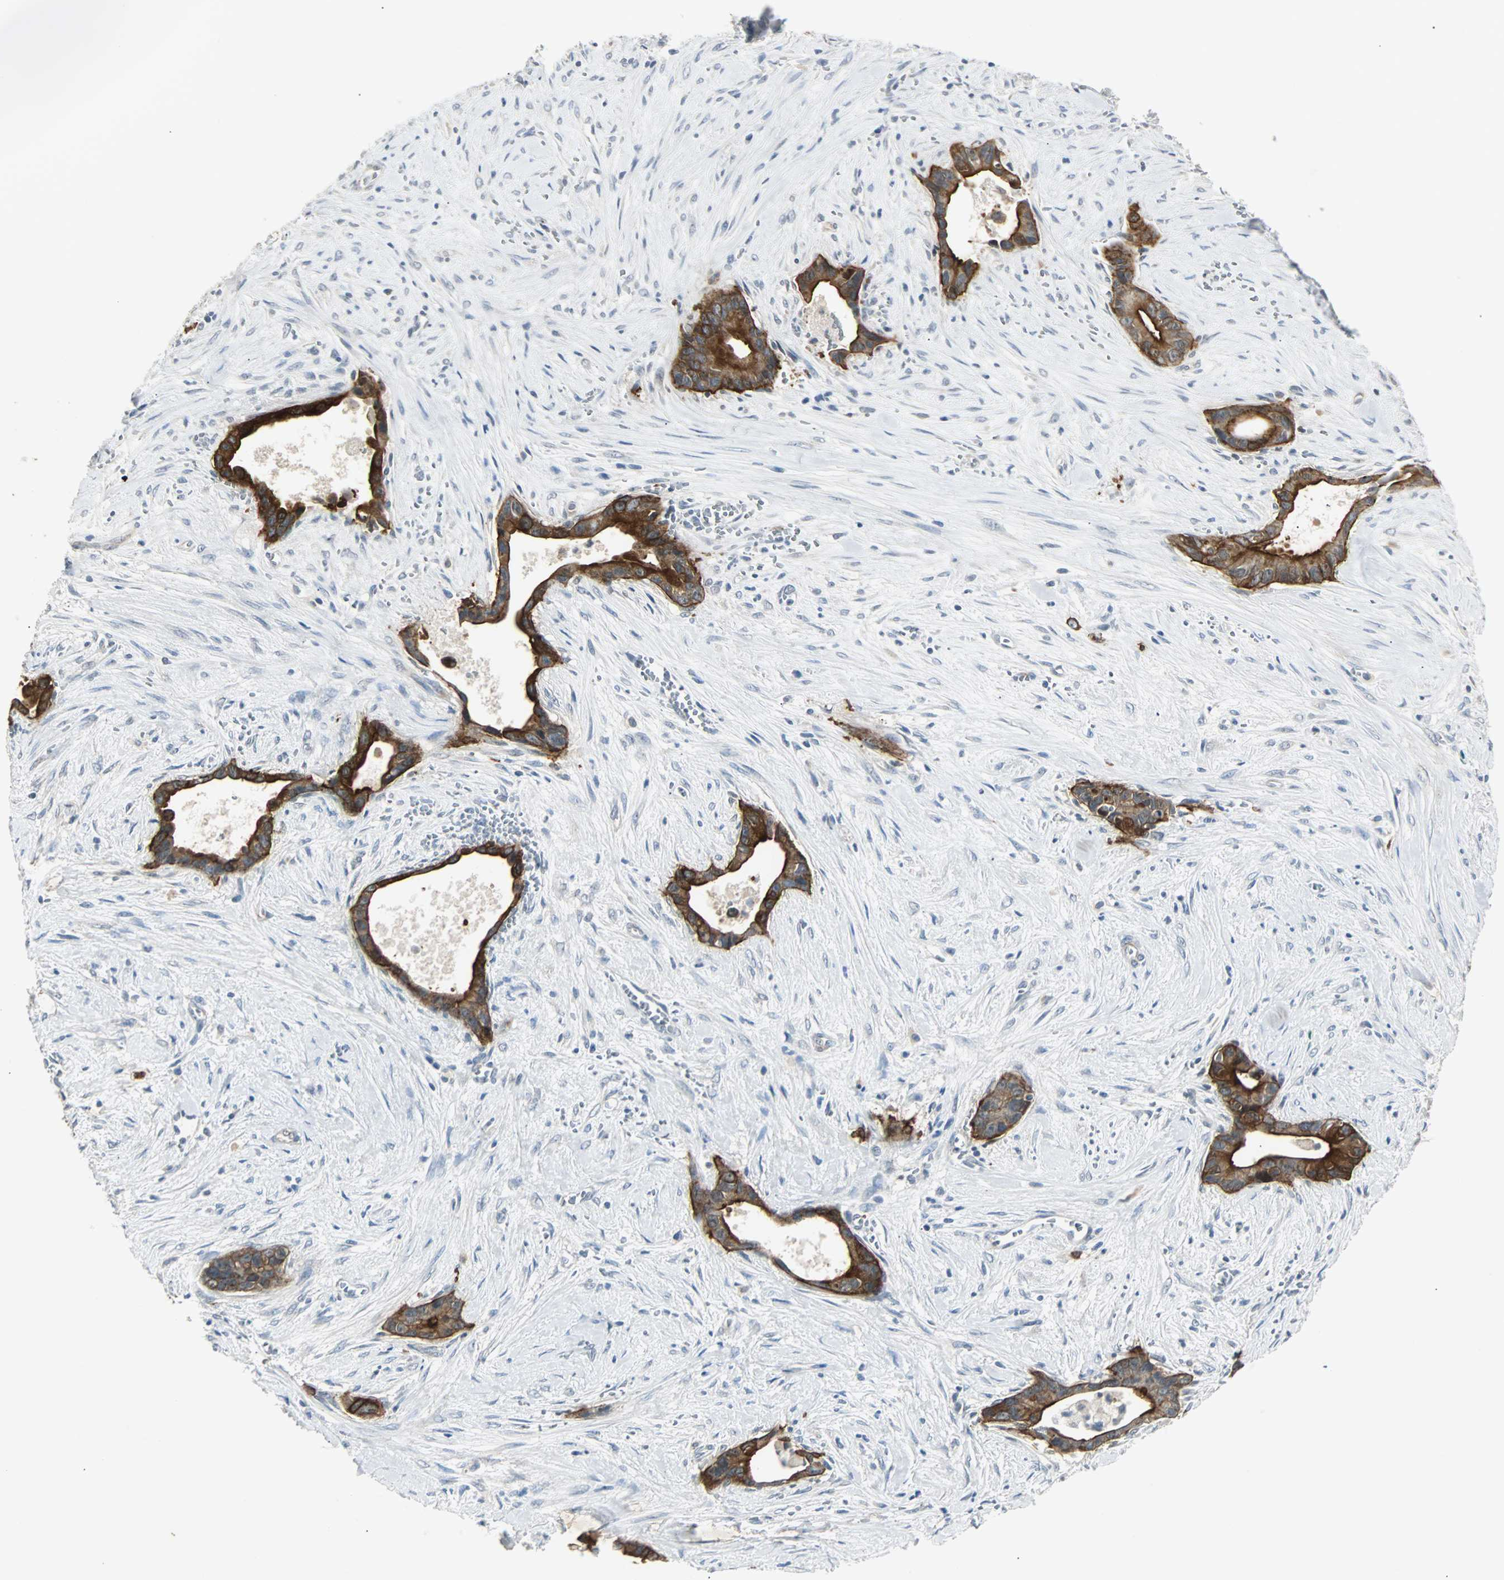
{"staining": {"intensity": "strong", "quantity": ">75%", "location": "cytoplasmic/membranous"}, "tissue": "liver cancer", "cell_type": "Tumor cells", "image_type": "cancer", "snomed": [{"axis": "morphology", "description": "Cholangiocarcinoma"}, {"axis": "topography", "description": "Liver"}], "caption": "Immunohistochemistry (DAB (3,3'-diaminobenzidine)) staining of liver cancer shows strong cytoplasmic/membranous protein expression in approximately >75% of tumor cells.", "gene": "CMC2", "patient": {"sex": "female", "age": 55}}